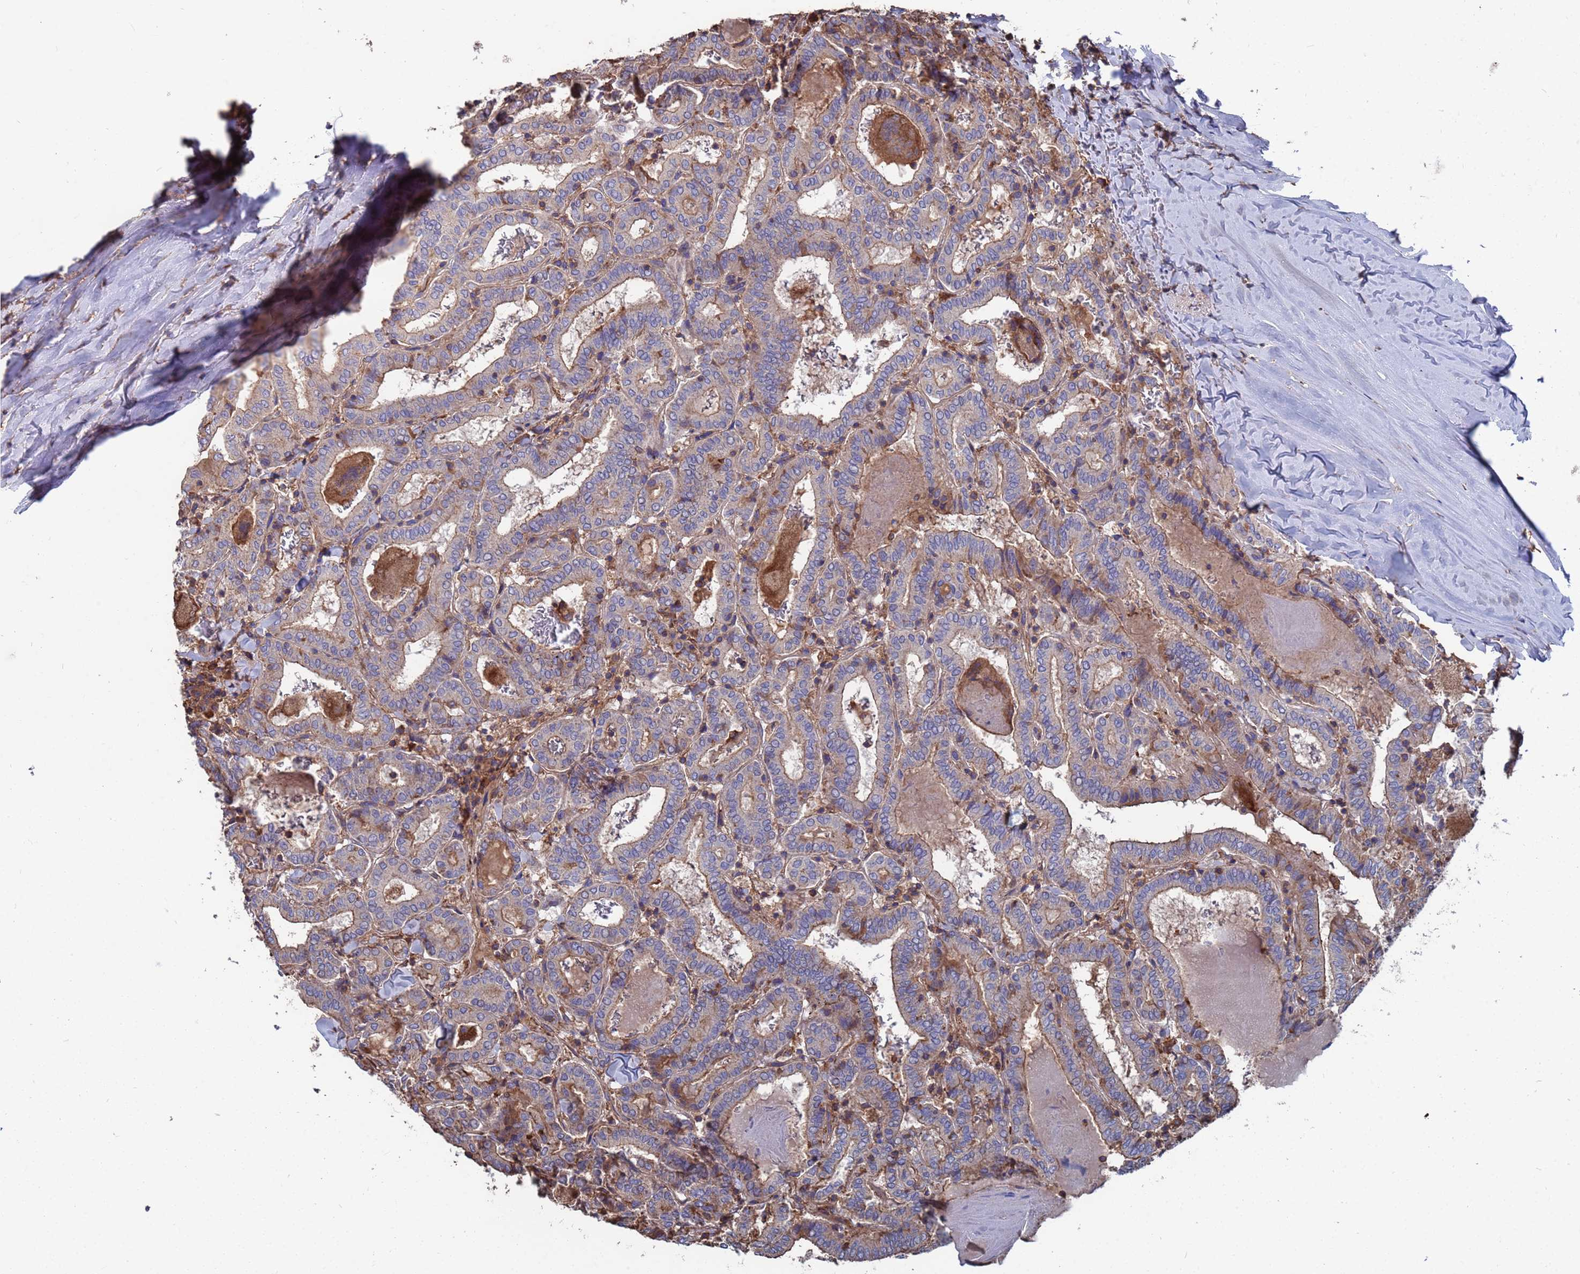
{"staining": {"intensity": "moderate", "quantity": "<25%", "location": "cytoplasmic/membranous"}, "tissue": "thyroid cancer", "cell_type": "Tumor cells", "image_type": "cancer", "snomed": [{"axis": "morphology", "description": "Papillary adenocarcinoma, NOS"}, {"axis": "topography", "description": "Thyroid gland"}], "caption": "A brown stain labels moderate cytoplasmic/membranous staining of a protein in human thyroid papillary adenocarcinoma tumor cells.", "gene": "PYCR1", "patient": {"sex": "female", "age": 72}}